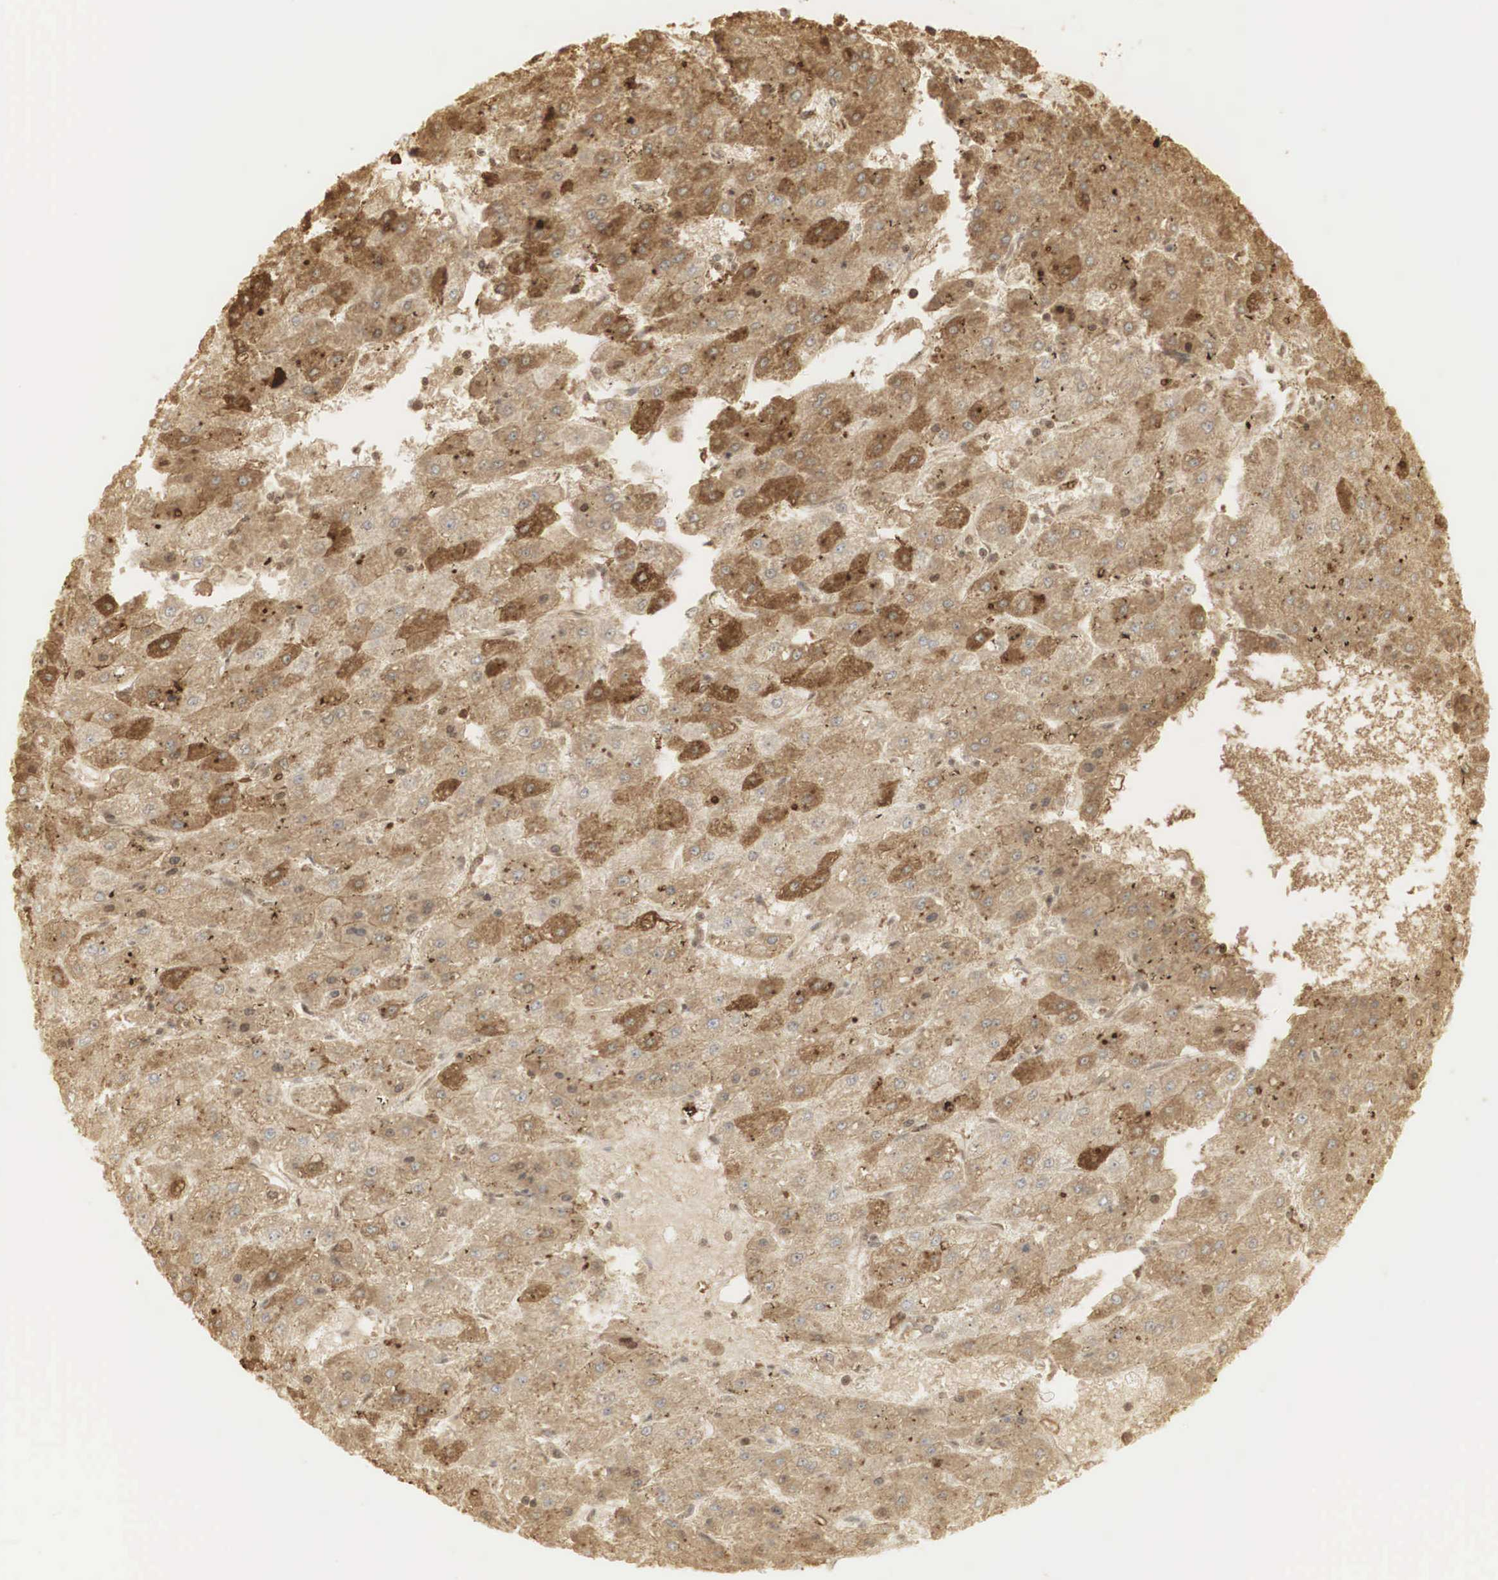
{"staining": {"intensity": "moderate", "quantity": ">75%", "location": "cytoplasmic/membranous,nuclear"}, "tissue": "liver cancer", "cell_type": "Tumor cells", "image_type": "cancer", "snomed": [{"axis": "morphology", "description": "Carcinoma, Hepatocellular, NOS"}, {"axis": "topography", "description": "Liver"}], "caption": "Liver hepatocellular carcinoma stained with immunohistochemistry (IHC) shows moderate cytoplasmic/membranous and nuclear positivity in approximately >75% of tumor cells.", "gene": "RNF113A", "patient": {"sex": "female", "age": 52}}